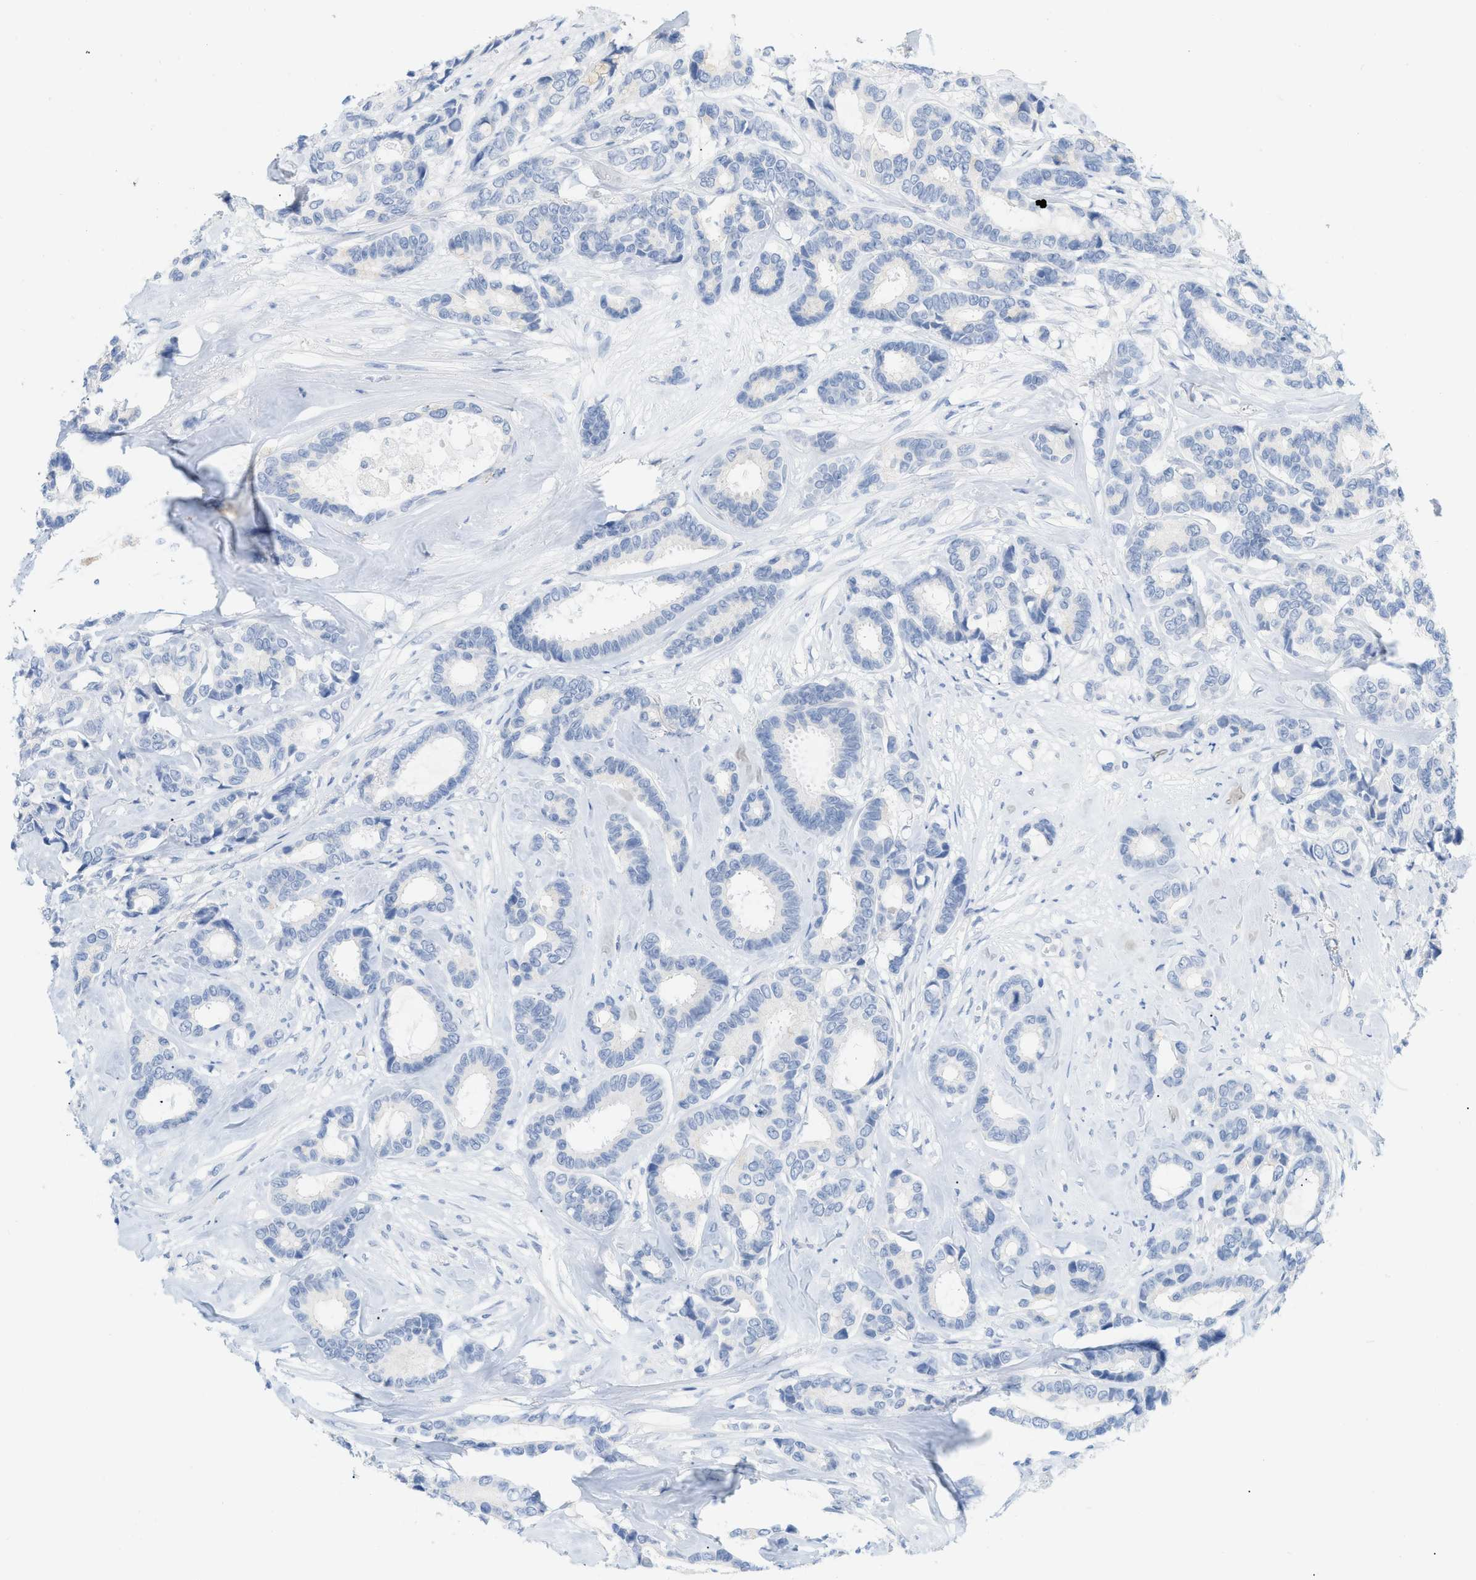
{"staining": {"intensity": "negative", "quantity": "none", "location": "none"}, "tissue": "breast cancer", "cell_type": "Tumor cells", "image_type": "cancer", "snomed": [{"axis": "morphology", "description": "Duct carcinoma"}, {"axis": "topography", "description": "Breast"}], "caption": "Immunohistochemistry photomicrograph of intraductal carcinoma (breast) stained for a protein (brown), which shows no staining in tumor cells.", "gene": "PAPPA", "patient": {"sex": "female", "age": 87}}